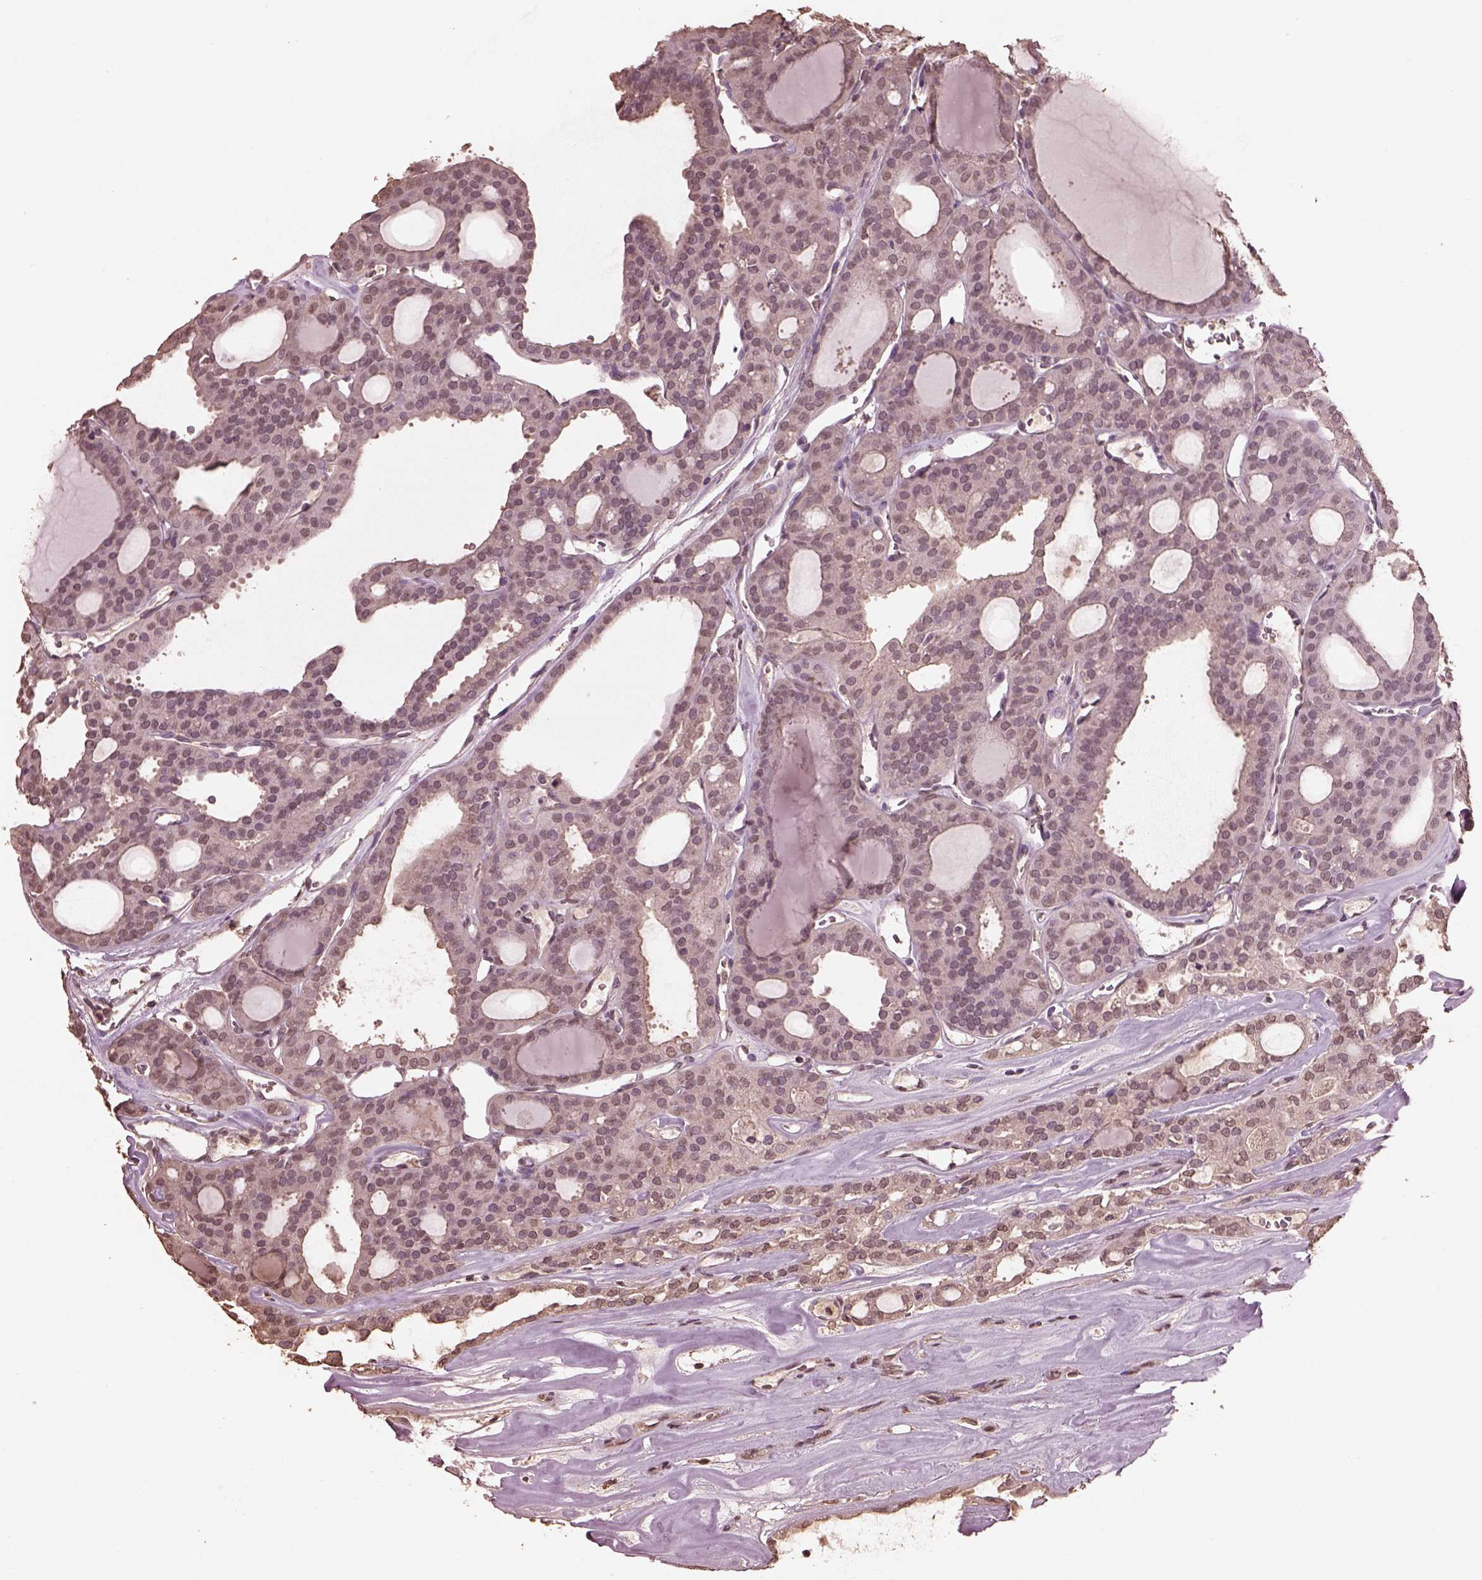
{"staining": {"intensity": "weak", "quantity": "<25%", "location": "nuclear"}, "tissue": "thyroid cancer", "cell_type": "Tumor cells", "image_type": "cancer", "snomed": [{"axis": "morphology", "description": "Follicular adenoma carcinoma, NOS"}, {"axis": "topography", "description": "Thyroid gland"}], "caption": "Immunohistochemistry (IHC) of thyroid follicular adenoma carcinoma exhibits no staining in tumor cells.", "gene": "CPT1C", "patient": {"sex": "male", "age": 75}}